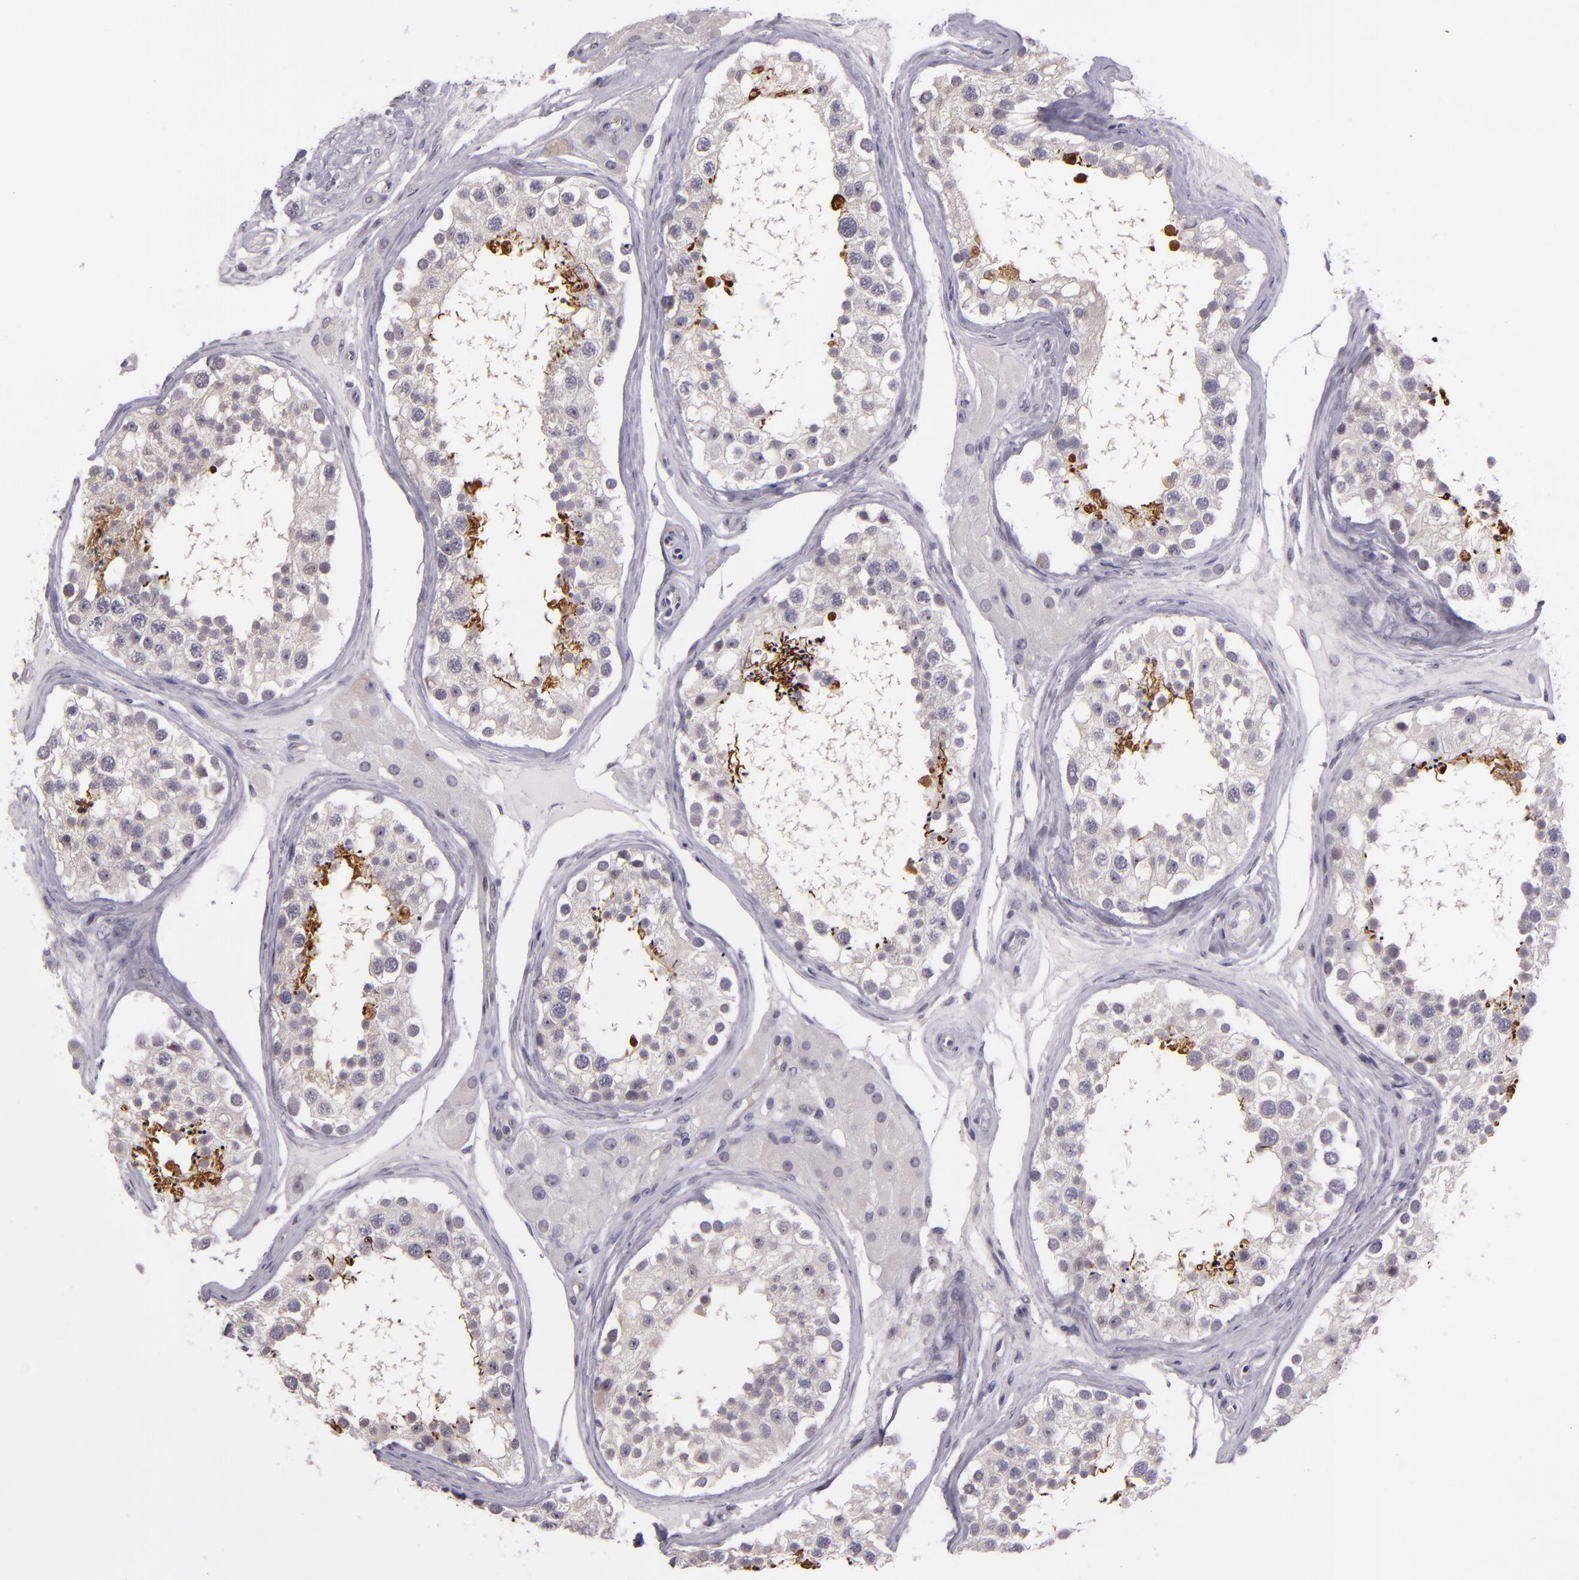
{"staining": {"intensity": "strong", "quantity": "<25%", "location": "cytoplasmic/membranous"}, "tissue": "testis", "cell_type": "Cells in seminiferous ducts", "image_type": "normal", "snomed": [{"axis": "morphology", "description": "Normal tissue, NOS"}, {"axis": "topography", "description": "Testis"}], "caption": "IHC of unremarkable human testis displays medium levels of strong cytoplasmic/membranous positivity in approximately <25% of cells in seminiferous ducts.", "gene": "SNCB", "patient": {"sex": "male", "age": 68}}